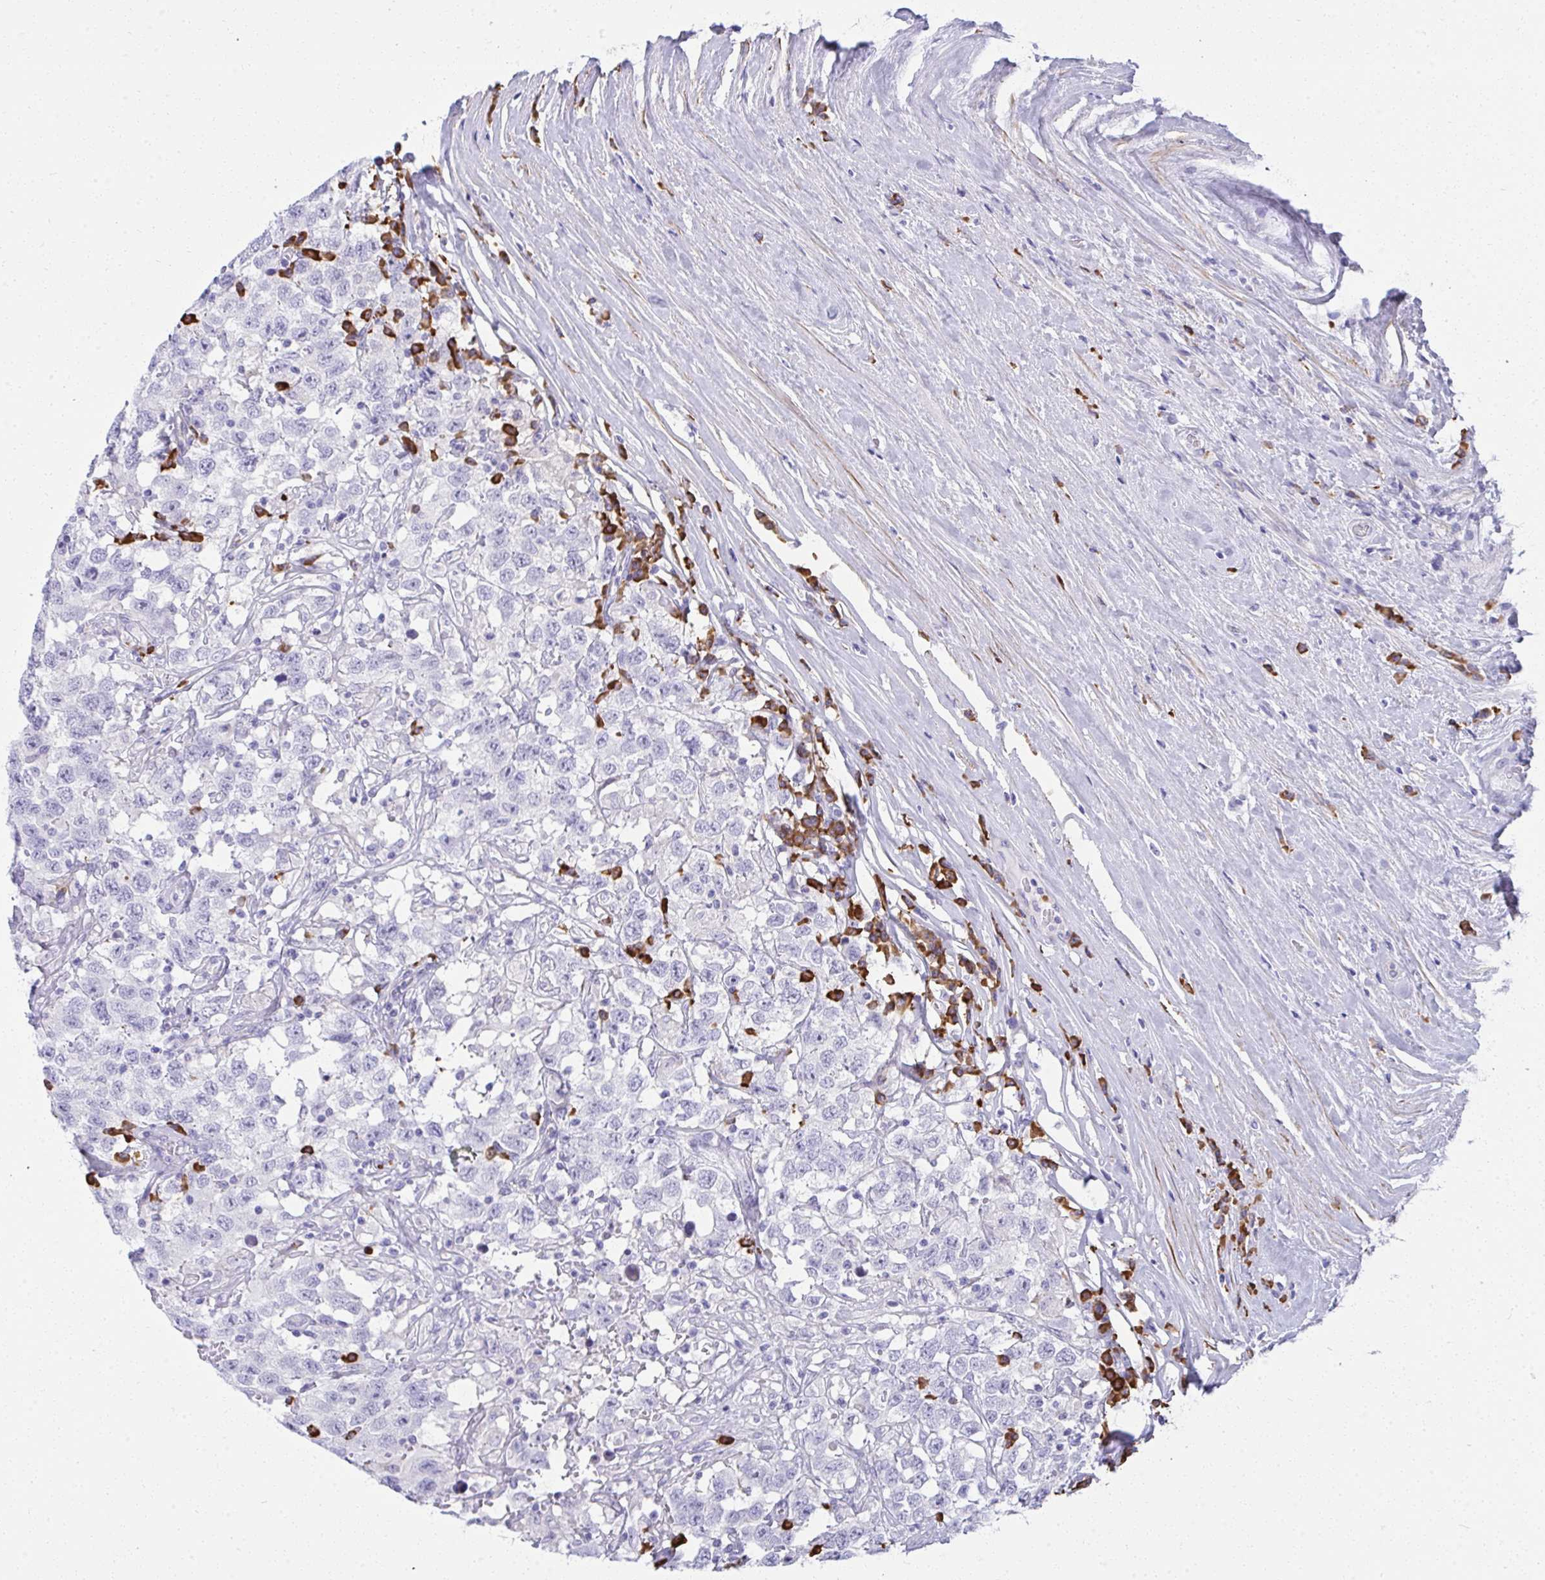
{"staining": {"intensity": "negative", "quantity": "none", "location": "none"}, "tissue": "testis cancer", "cell_type": "Tumor cells", "image_type": "cancer", "snomed": [{"axis": "morphology", "description": "Seminoma, NOS"}, {"axis": "topography", "description": "Testis"}], "caption": "Immunohistochemical staining of testis cancer demonstrates no significant staining in tumor cells. The staining is performed using DAB (3,3'-diaminobenzidine) brown chromogen with nuclei counter-stained in using hematoxylin.", "gene": "PUS7L", "patient": {"sex": "male", "age": 41}}